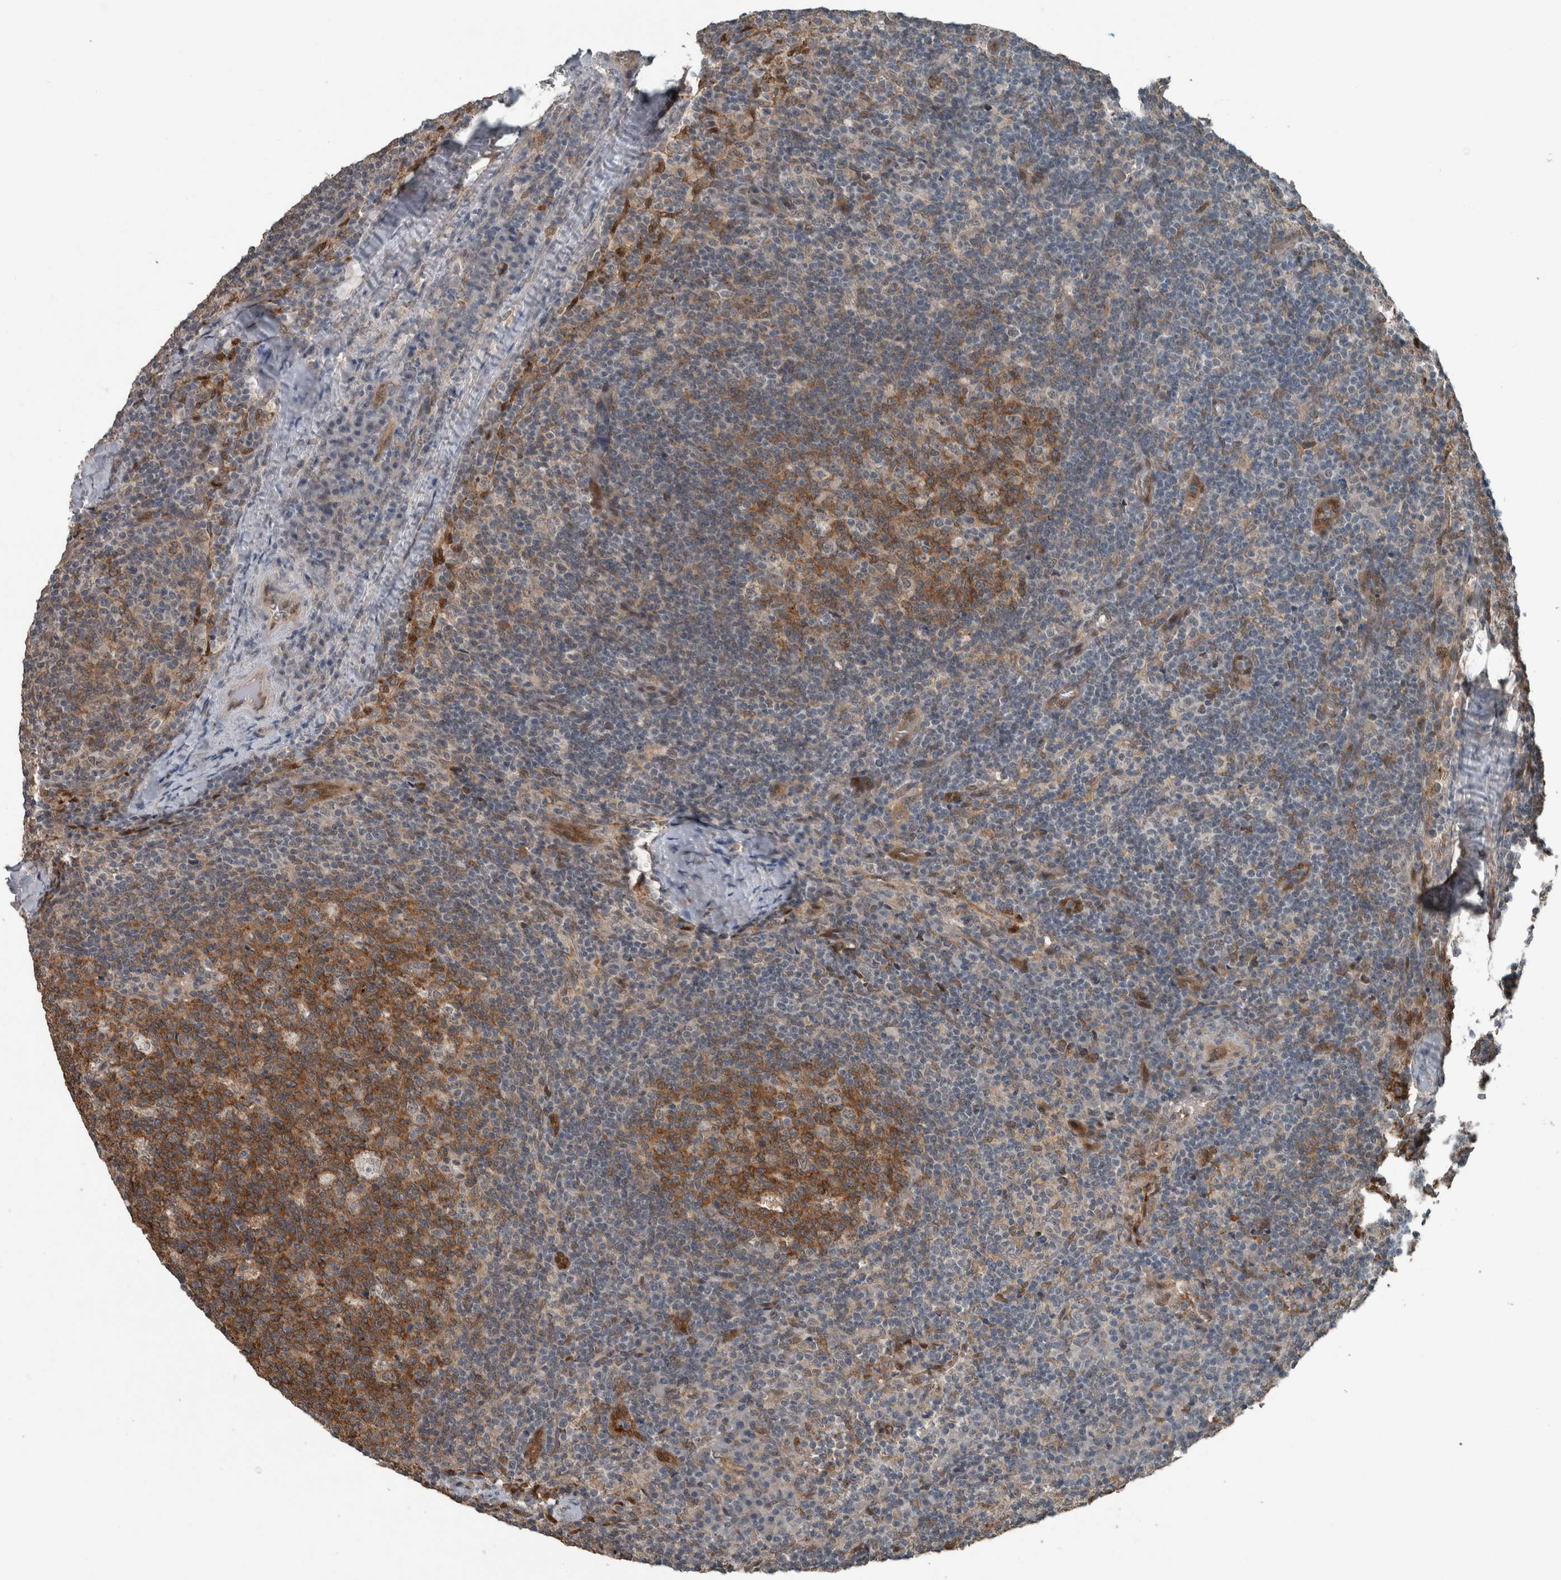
{"staining": {"intensity": "moderate", "quantity": ">75%", "location": "cytoplasmic/membranous"}, "tissue": "lymph node", "cell_type": "Germinal center cells", "image_type": "normal", "snomed": [{"axis": "morphology", "description": "Normal tissue, NOS"}, {"axis": "morphology", "description": "Inflammation, NOS"}, {"axis": "topography", "description": "Lymph node"}], "caption": "Human lymph node stained for a protein (brown) displays moderate cytoplasmic/membranous positive expression in approximately >75% of germinal center cells.", "gene": "MYO1E", "patient": {"sex": "male", "age": 55}}